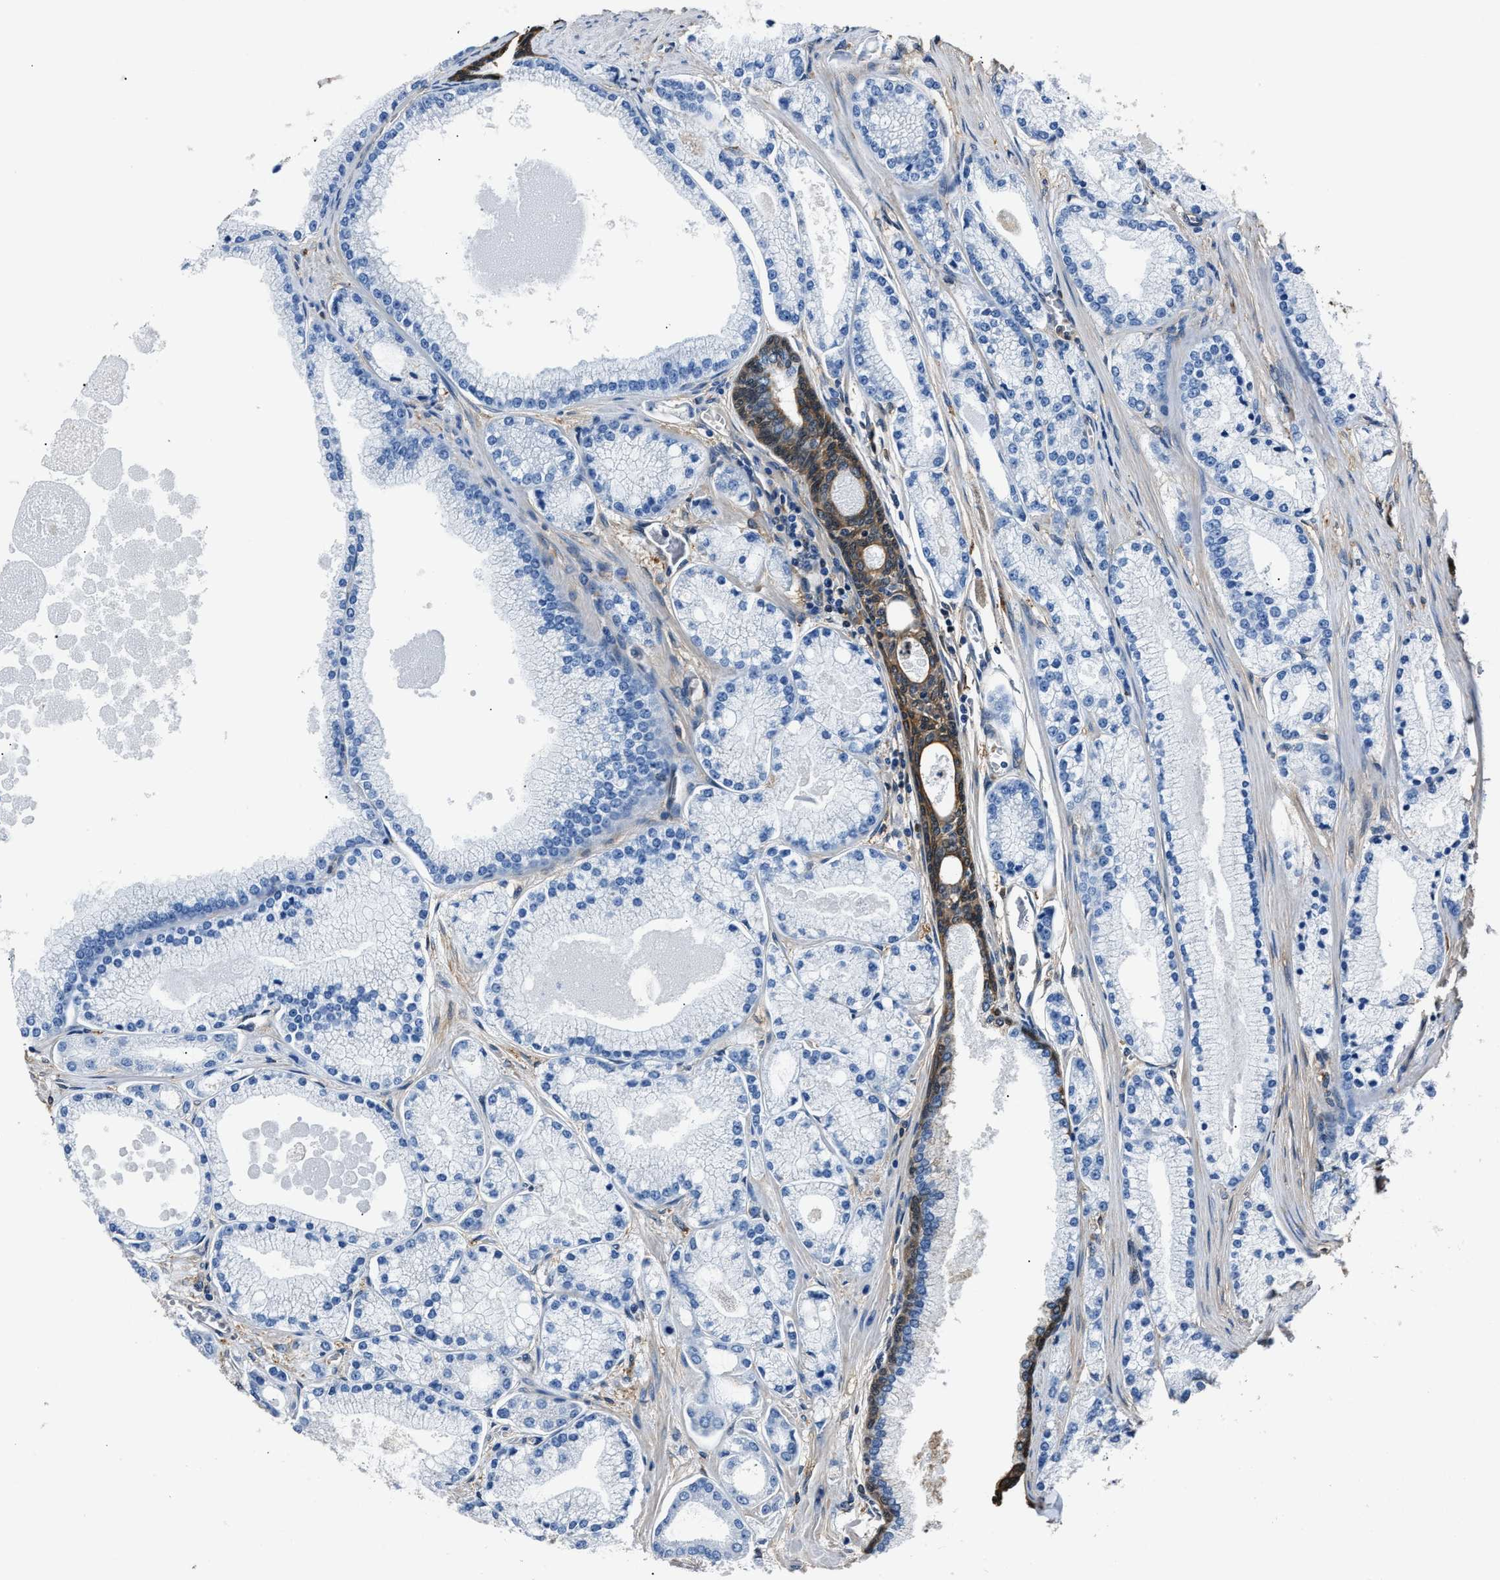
{"staining": {"intensity": "negative", "quantity": "none", "location": "none"}, "tissue": "prostate cancer", "cell_type": "Tumor cells", "image_type": "cancer", "snomed": [{"axis": "morphology", "description": "Adenocarcinoma, High grade"}, {"axis": "topography", "description": "Prostate"}], "caption": "Immunohistochemistry micrograph of prostate cancer (adenocarcinoma (high-grade)) stained for a protein (brown), which reveals no staining in tumor cells.", "gene": "GSTP1", "patient": {"sex": "male", "age": 71}}